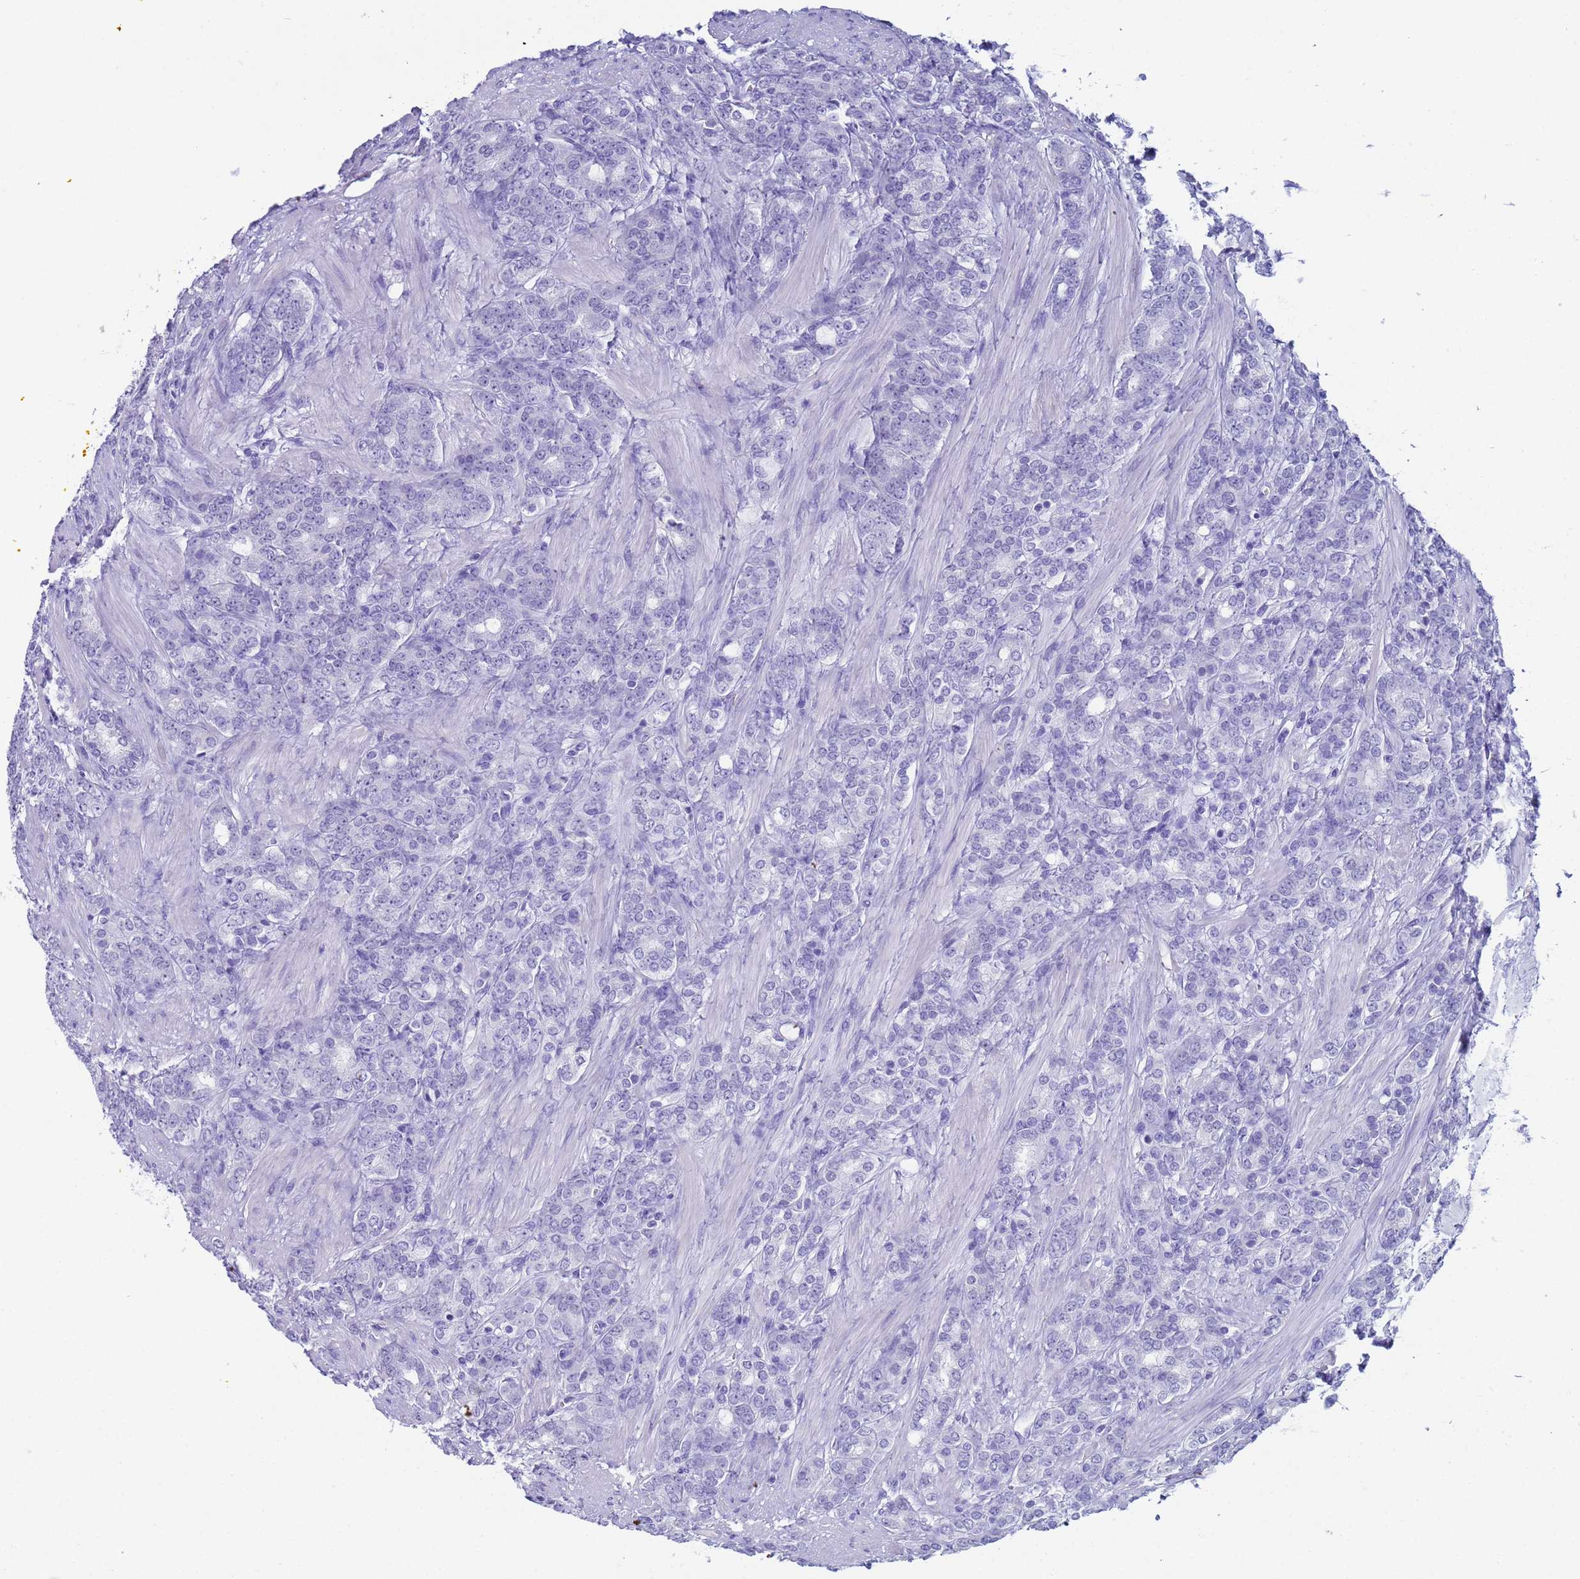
{"staining": {"intensity": "negative", "quantity": "none", "location": "none"}, "tissue": "prostate cancer", "cell_type": "Tumor cells", "image_type": "cancer", "snomed": [{"axis": "morphology", "description": "Adenocarcinoma, High grade"}, {"axis": "topography", "description": "Prostate"}], "caption": "Image shows no protein staining in tumor cells of prostate adenocarcinoma (high-grade) tissue.", "gene": "CKM", "patient": {"sex": "male", "age": 62}}